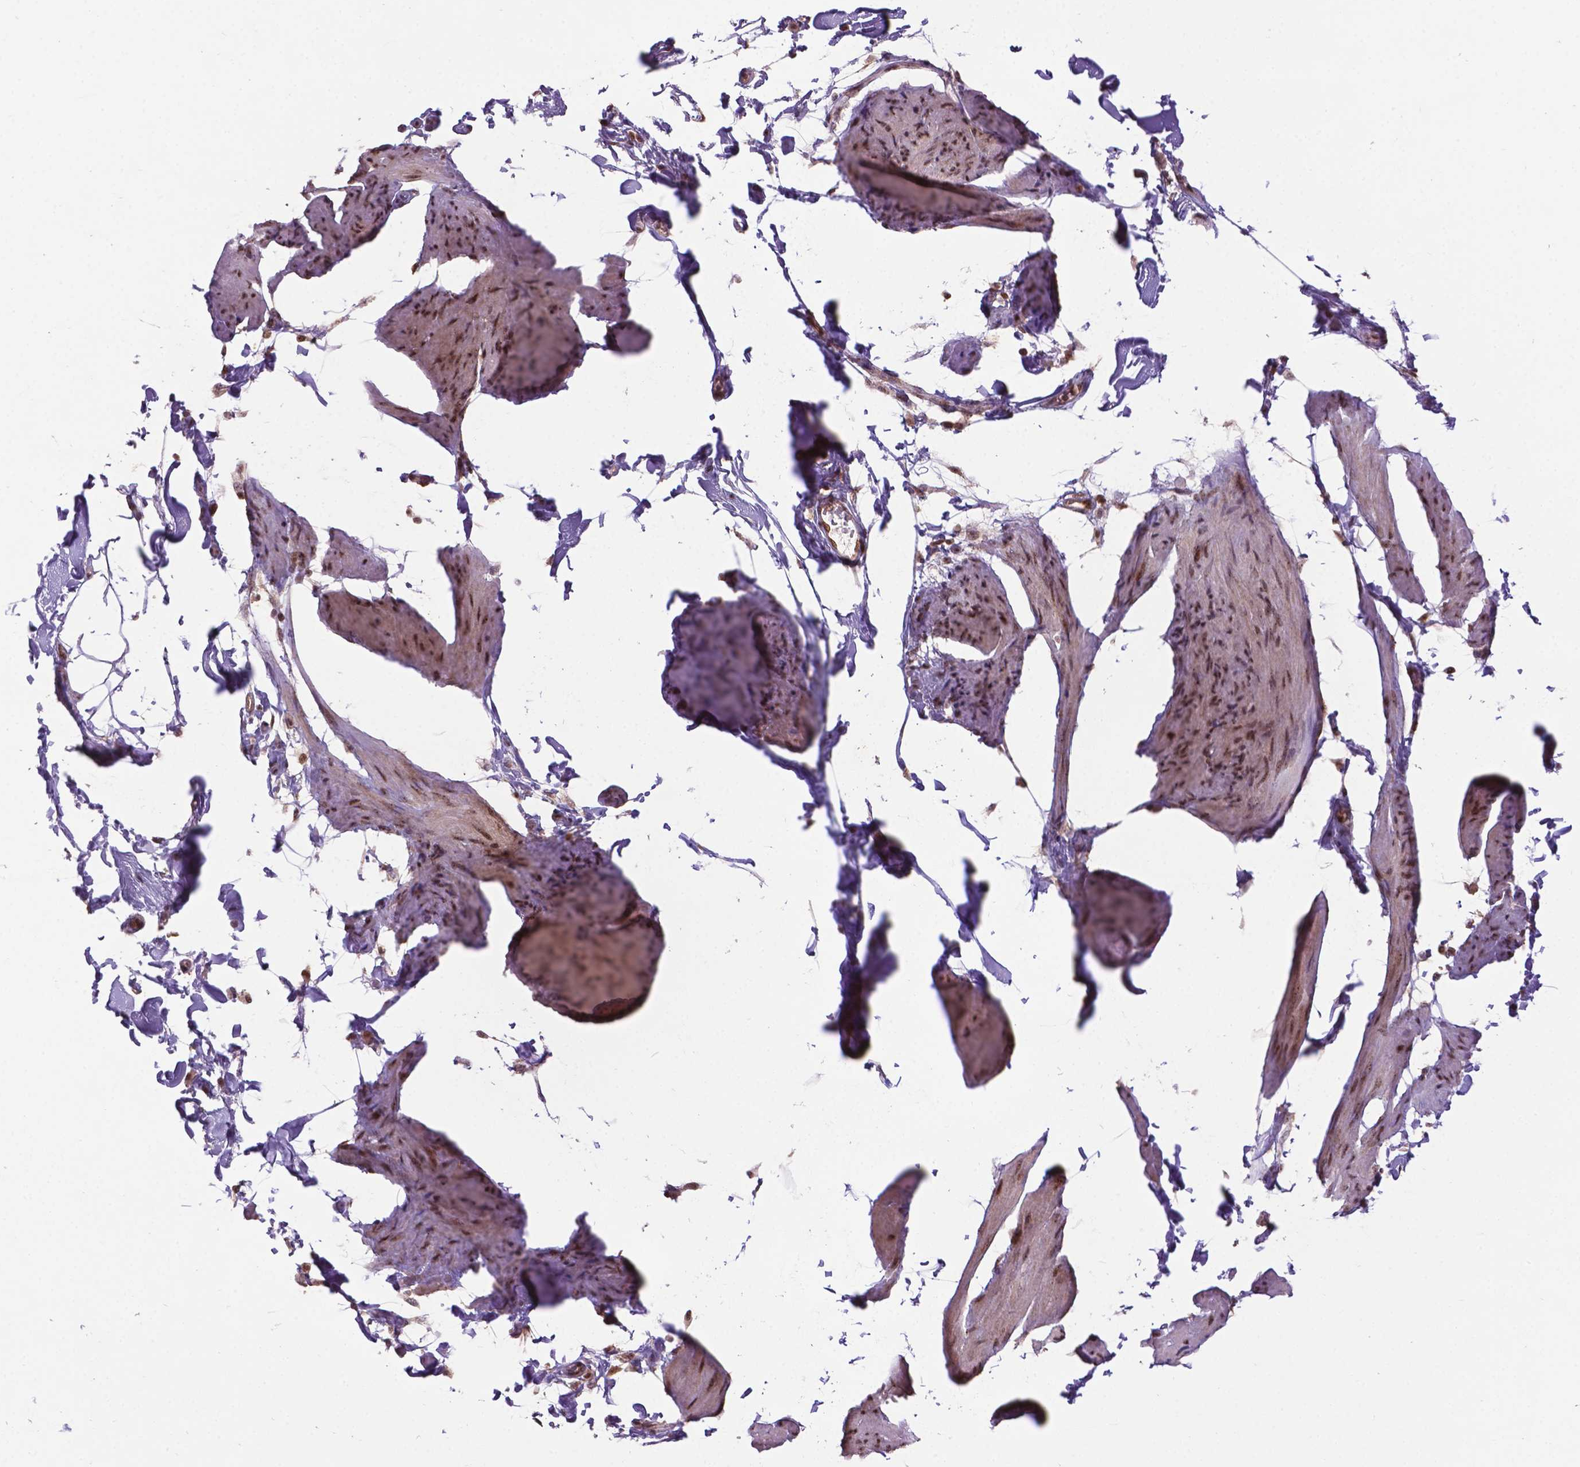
{"staining": {"intensity": "moderate", "quantity": ">75%", "location": "nuclear"}, "tissue": "smooth muscle", "cell_type": "Smooth muscle cells", "image_type": "normal", "snomed": [{"axis": "morphology", "description": "Normal tissue, NOS"}, {"axis": "topography", "description": "Adipose tissue"}, {"axis": "topography", "description": "Smooth muscle"}, {"axis": "topography", "description": "Peripheral nerve tissue"}], "caption": "Immunohistochemical staining of unremarkable human smooth muscle reveals medium levels of moderate nuclear positivity in about >75% of smooth muscle cells.", "gene": "CSNK2A1", "patient": {"sex": "male", "age": 83}}